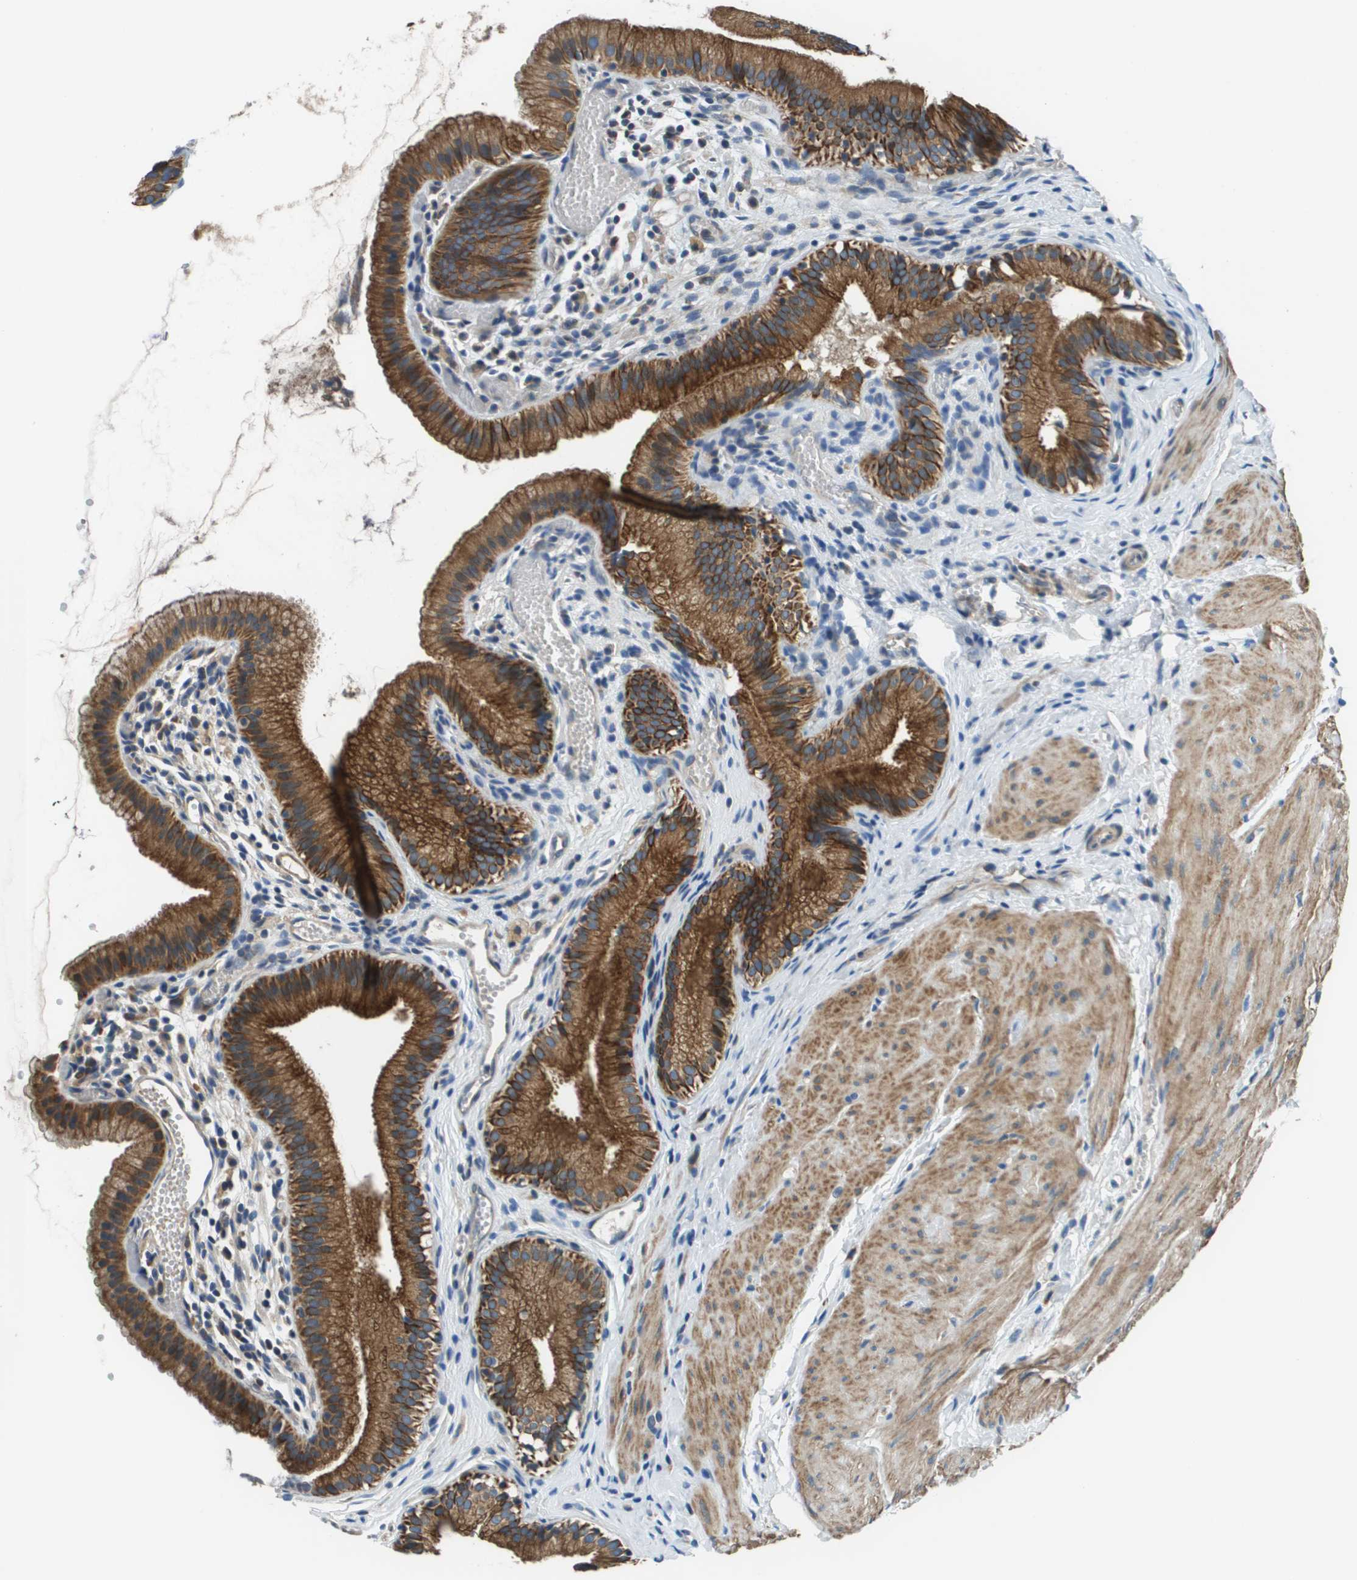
{"staining": {"intensity": "strong", "quantity": ">75%", "location": "cytoplasmic/membranous"}, "tissue": "gallbladder", "cell_type": "Glandular cells", "image_type": "normal", "snomed": [{"axis": "morphology", "description": "Normal tissue, NOS"}, {"axis": "topography", "description": "Gallbladder"}], "caption": "Glandular cells reveal strong cytoplasmic/membranous positivity in approximately >75% of cells in benign gallbladder.", "gene": "CNPY3", "patient": {"sex": "female", "age": 26}}